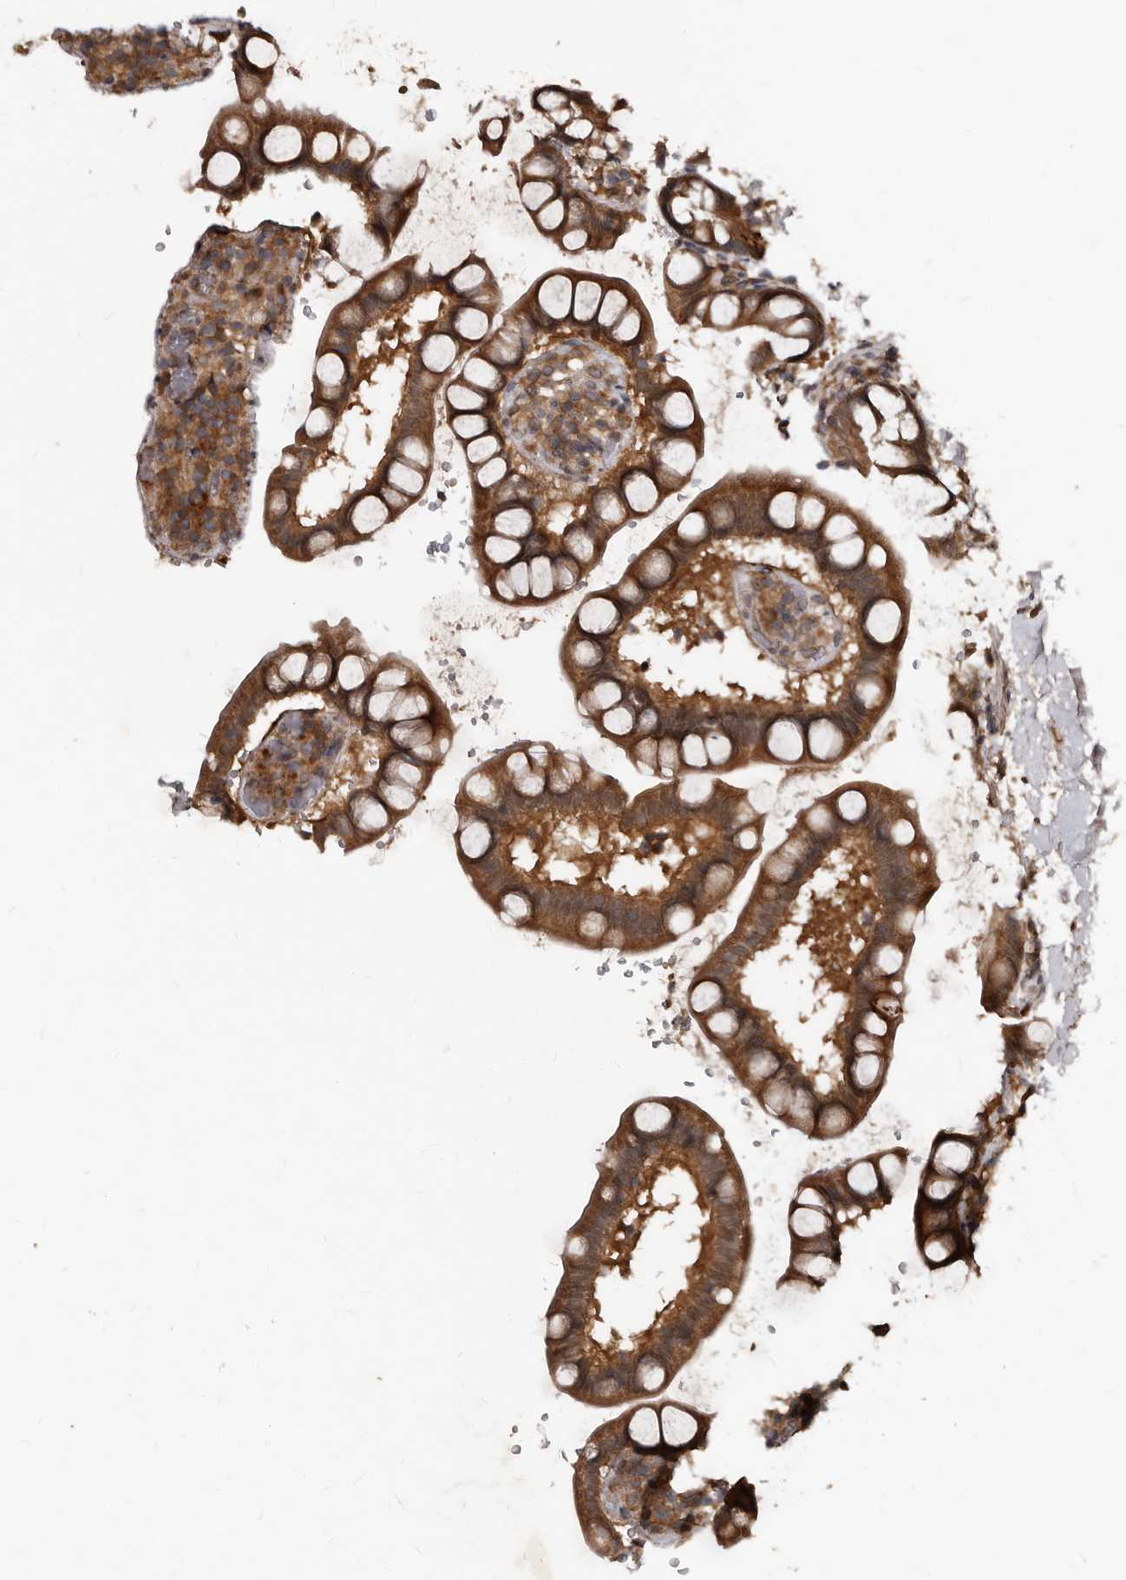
{"staining": {"intensity": "moderate", "quantity": ">75%", "location": "cytoplasmic/membranous"}, "tissue": "small intestine", "cell_type": "Glandular cells", "image_type": "normal", "snomed": [{"axis": "morphology", "description": "Normal tissue, NOS"}, {"axis": "topography", "description": "Smooth muscle"}, {"axis": "topography", "description": "Small intestine"}], "caption": "Immunohistochemistry of unremarkable human small intestine reveals medium levels of moderate cytoplasmic/membranous staining in approximately >75% of glandular cells. (DAB (3,3'-diaminobenzidine) IHC with brightfield microscopy, high magnification).", "gene": "PMVK", "patient": {"sex": "female", "age": 84}}